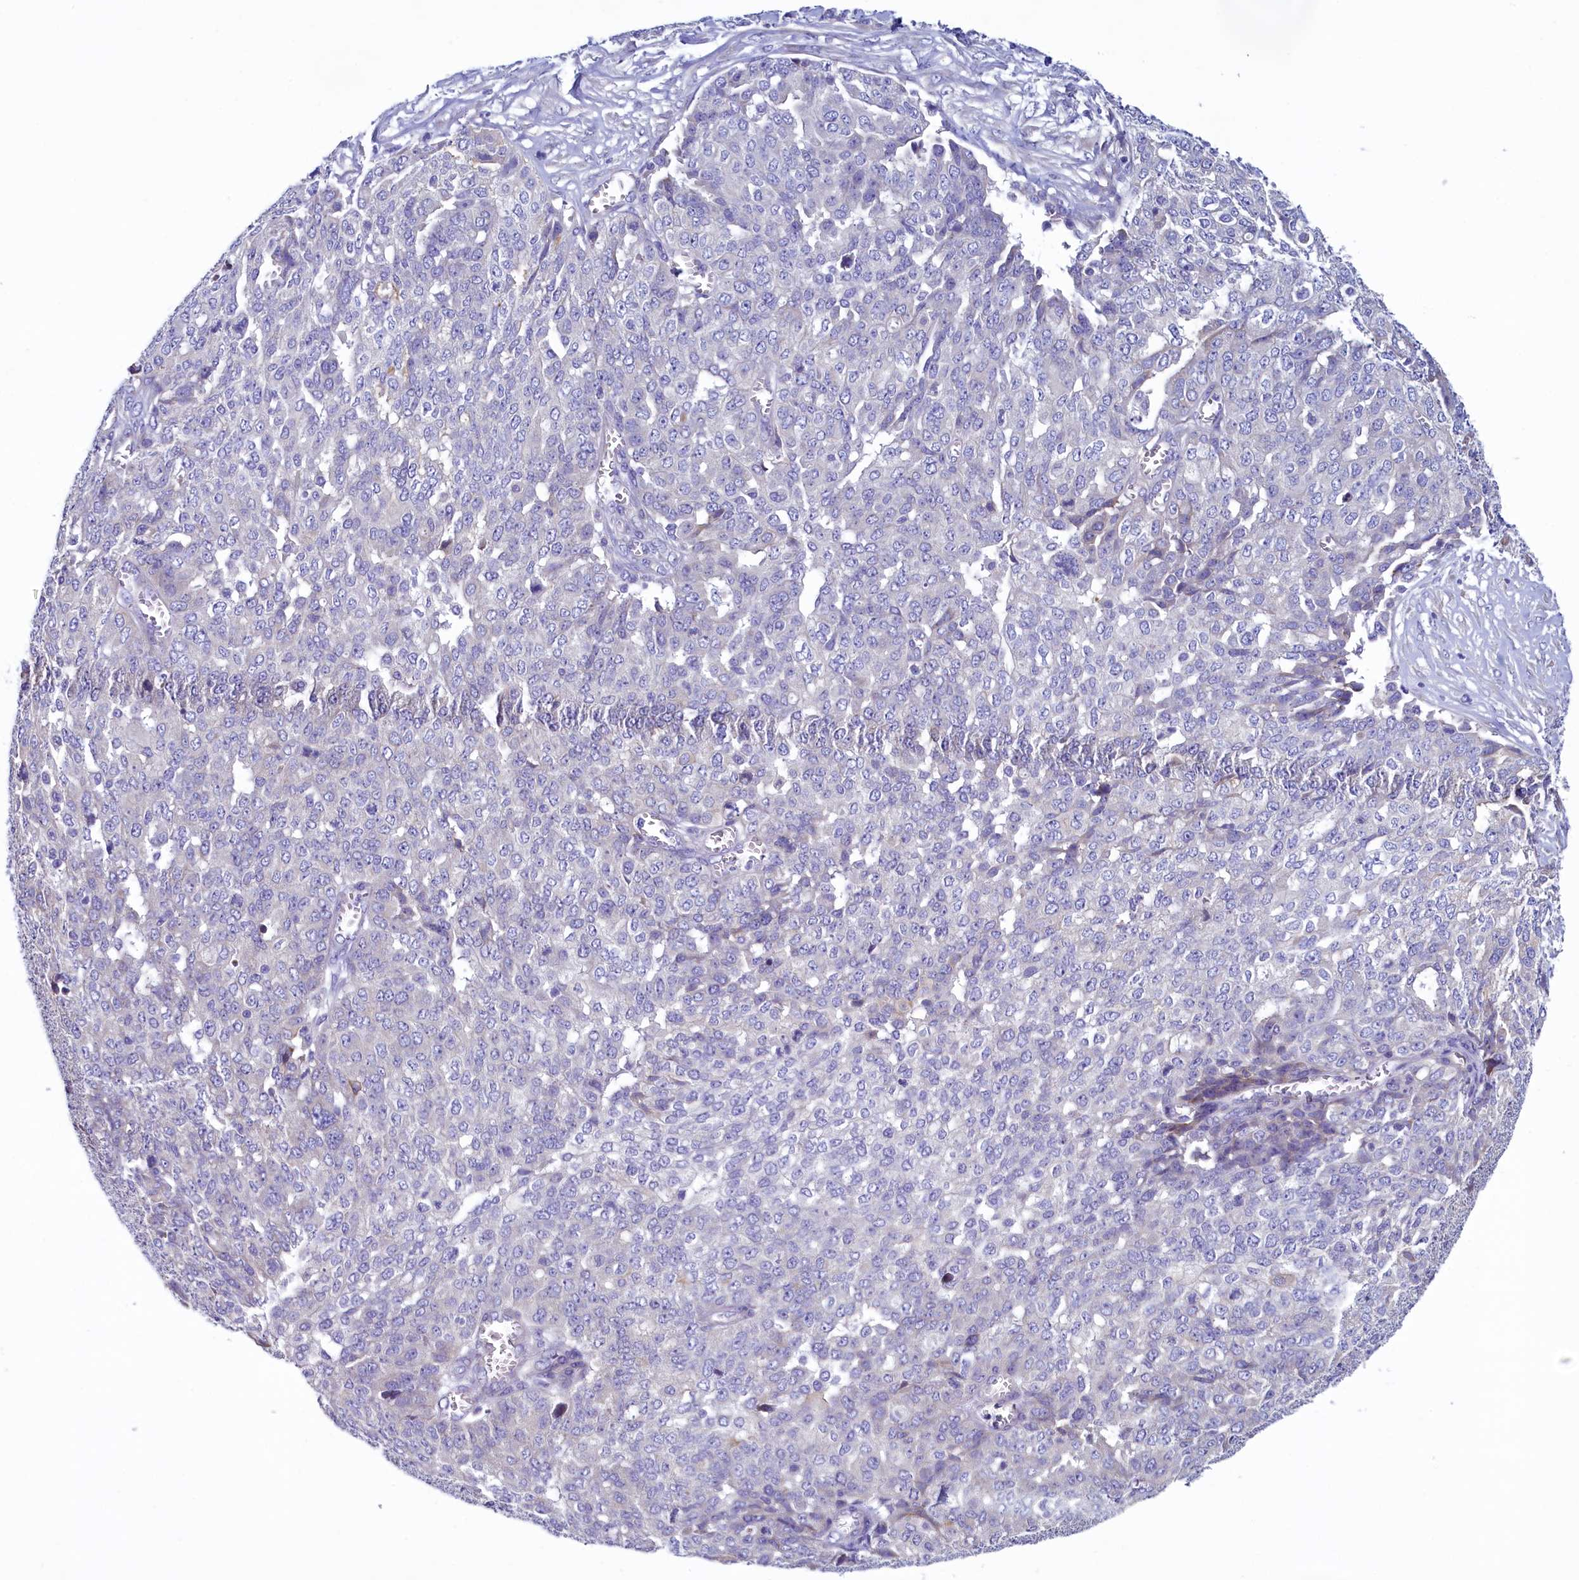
{"staining": {"intensity": "negative", "quantity": "none", "location": "none"}, "tissue": "ovarian cancer", "cell_type": "Tumor cells", "image_type": "cancer", "snomed": [{"axis": "morphology", "description": "Cystadenocarcinoma, serous, NOS"}, {"axis": "topography", "description": "Soft tissue"}, {"axis": "topography", "description": "Ovary"}], "caption": "High power microscopy photomicrograph of an immunohistochemistry image of ovarian cancer, revealing no significant positivity in tumor cells.", "gene": "KRBOX5", "patient": {"sex": "female", "age": 57}}